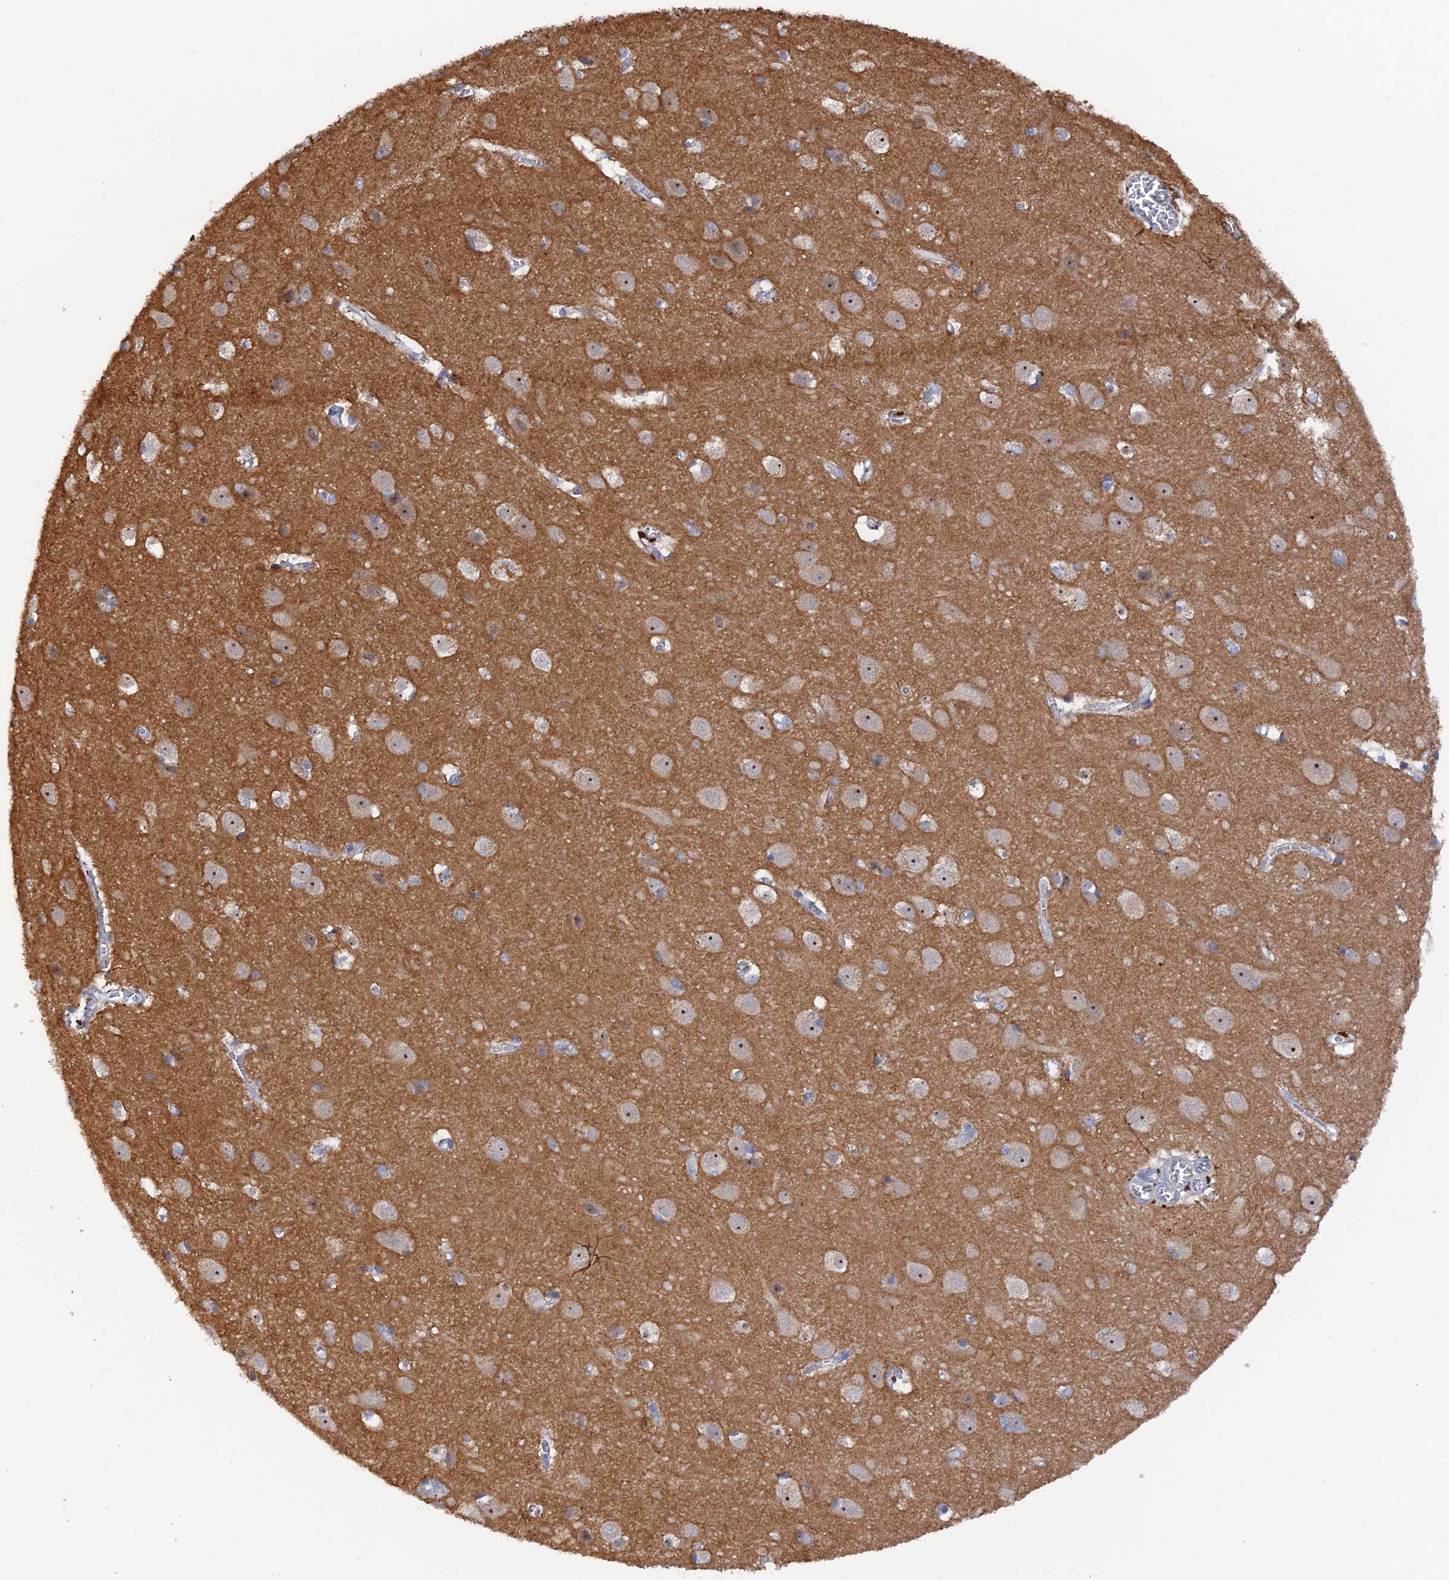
{"staining": {"intensity": "negative", "quantity": "none", "location": "none"}, "tissue": "cerebral cortex", "cell_type": "Endothelial cells", "image_type": "normal", "snomed": [{"axis": "morphology", "description": "Normal tissue, NOS"}, {"axis": "topography", "description": "Cerebral cortex"}], "caption": "Protein analysis of normal cerebral cortex reveals no significant positivity in endothelial cells. (DAB immunohistochemistry (IHC) with hematoxylin counter stain).", "gene": "MIGA2", "patient": {"sex": "male", "age": 54}}